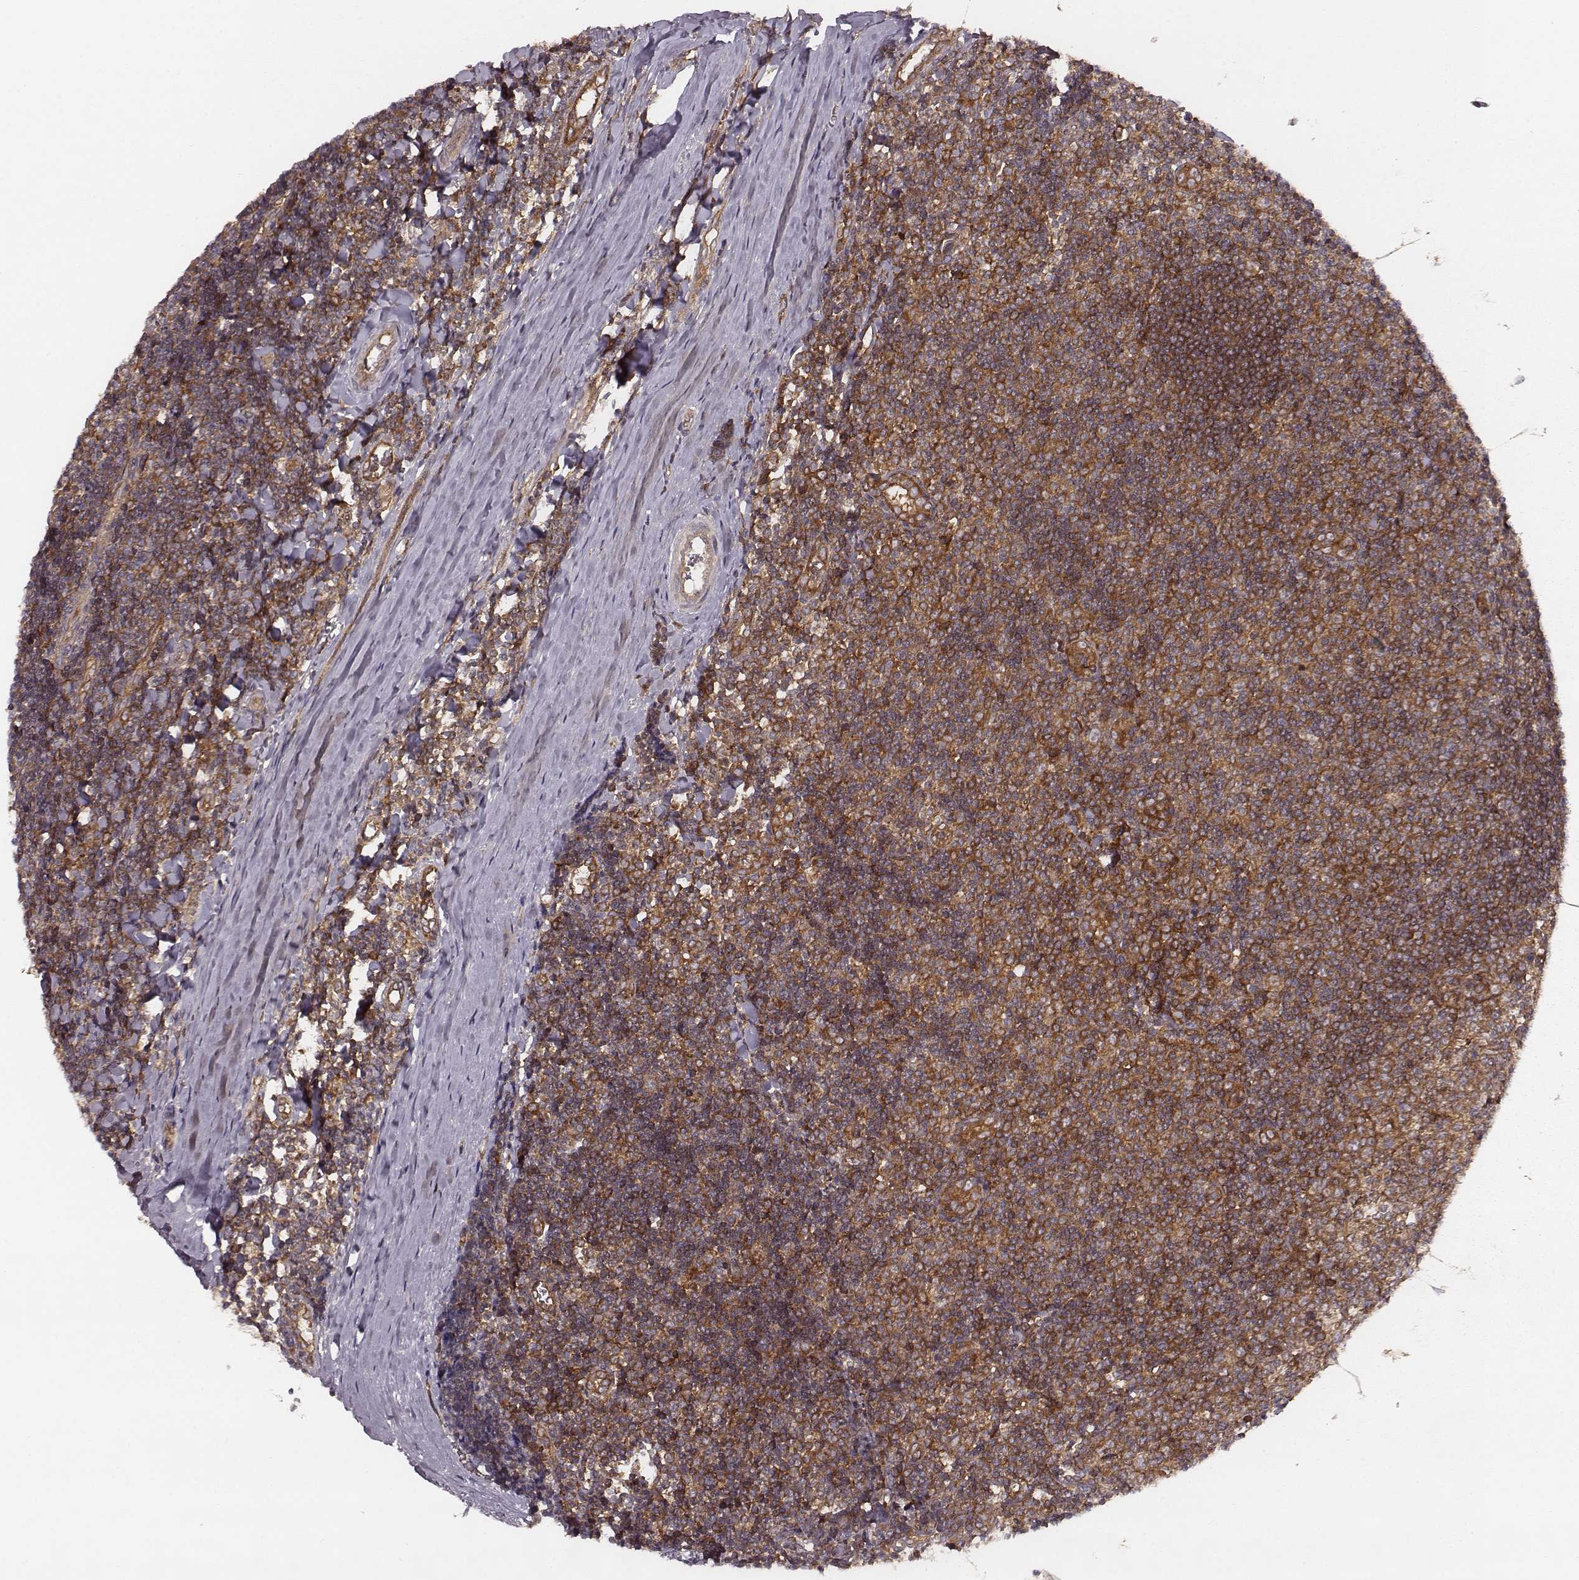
{"staining": {"intensity": "strong", "quantity": ">75%", "location": "cytoplasmic/membranous"}, "tissue": "tonsil", "cell_type": "Germinal center cells", "image_type": "normal", "snomed": [{"axis": "morphology", "description": "Normal tissue, NOS"}, {"axis": "topography", "description": "Tonsil"}], "caption": "High-magnification brightfield microscopy of unremarkable tonsil stained with DAB (brown) and counterstained with hematoxylin (blue). germinal center cells exhibit strong cytoplasmic/membranous positivity is appreciated in about>75% of cells. (Brightfield microscopy of DAB IHC at high magnification).", "gene": "VPS26A", "patient": {"sex": "female", "age": 12}}